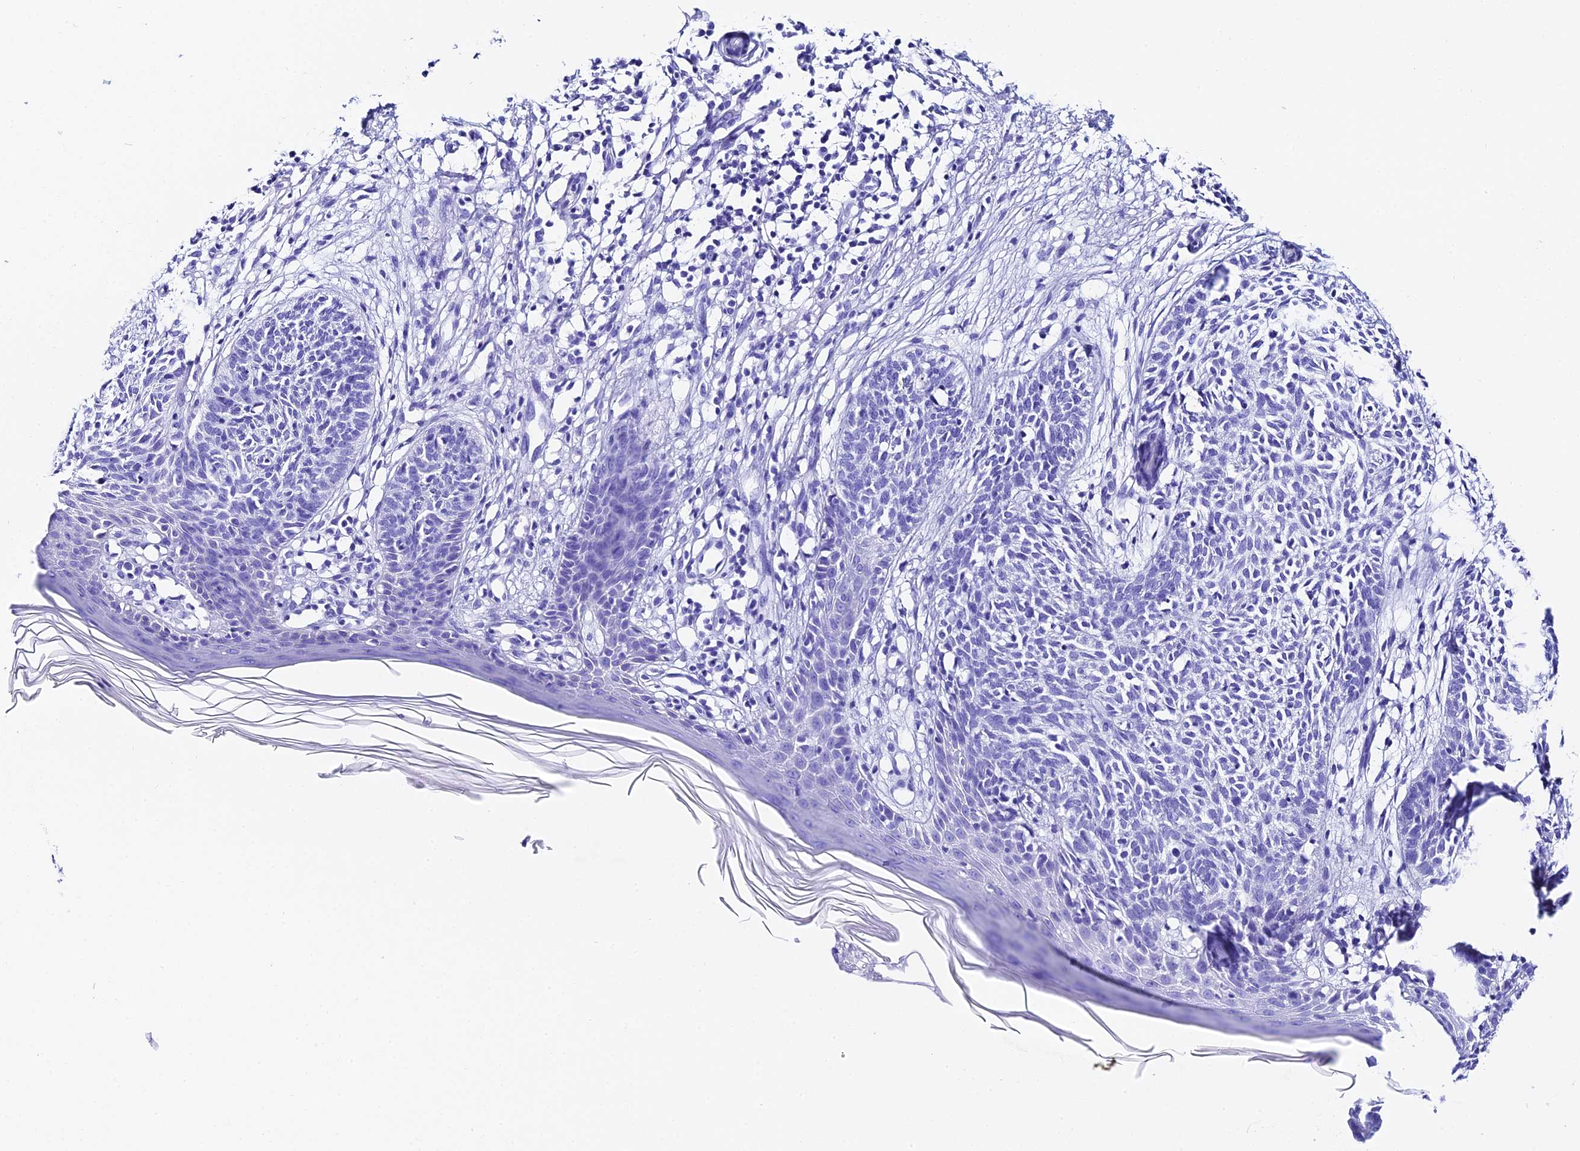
{"staining": {"intensity": "negative", "quantity": "none", "location": "none"}, "tissue": "skin cancer", "cell_type": "Tumor cells", "image_type": "cancer", "snomed": [{"axis": "morphology", "description": "Basal cell carcinoma"}, {"axis": "topography", "description": "Skin"}], "caption": "Tumor cells are negative for brown protein staining in basal cell carcinoma (skin).", "gene": "QRFP", "patient": {"sex": "female", "age": 66}}